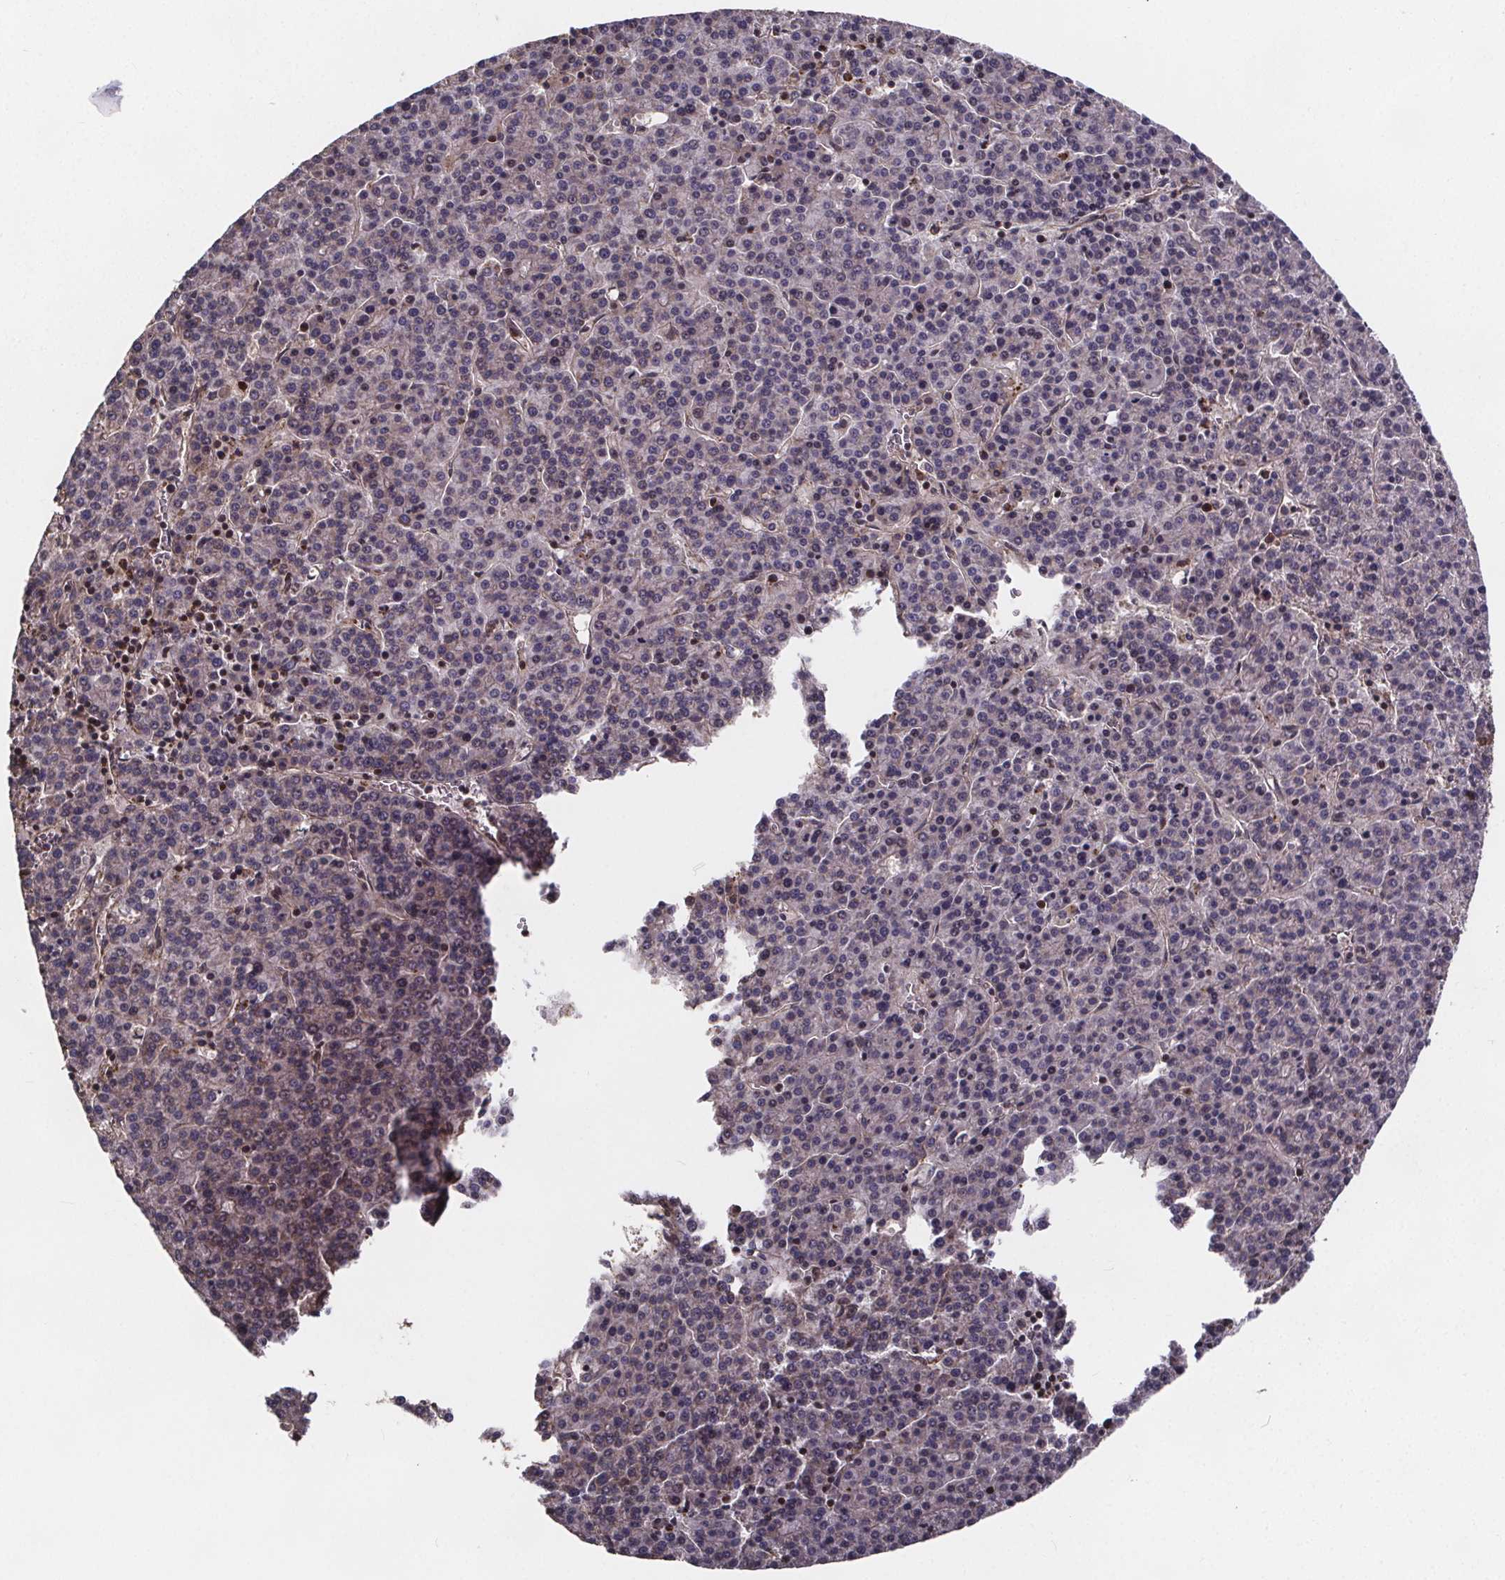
{"staining": {"intensity": "negative", "quantity": "none", "location": "none"}, "tissue": "liver cancer", "cell_type": "Tumor cells", "image_type": "cancer", "snomed": [{"axis": "morphology", "description": "Carcinoma, Hepatocellular, NOS"}, {"axis": "topography", "description": "Liver"}], "caption": "Tumor cells show no significant positivity in liver hepatocellular carcinoma.", "gene": "YME1L1", "patient": {"sex": "female", "age": 58}}